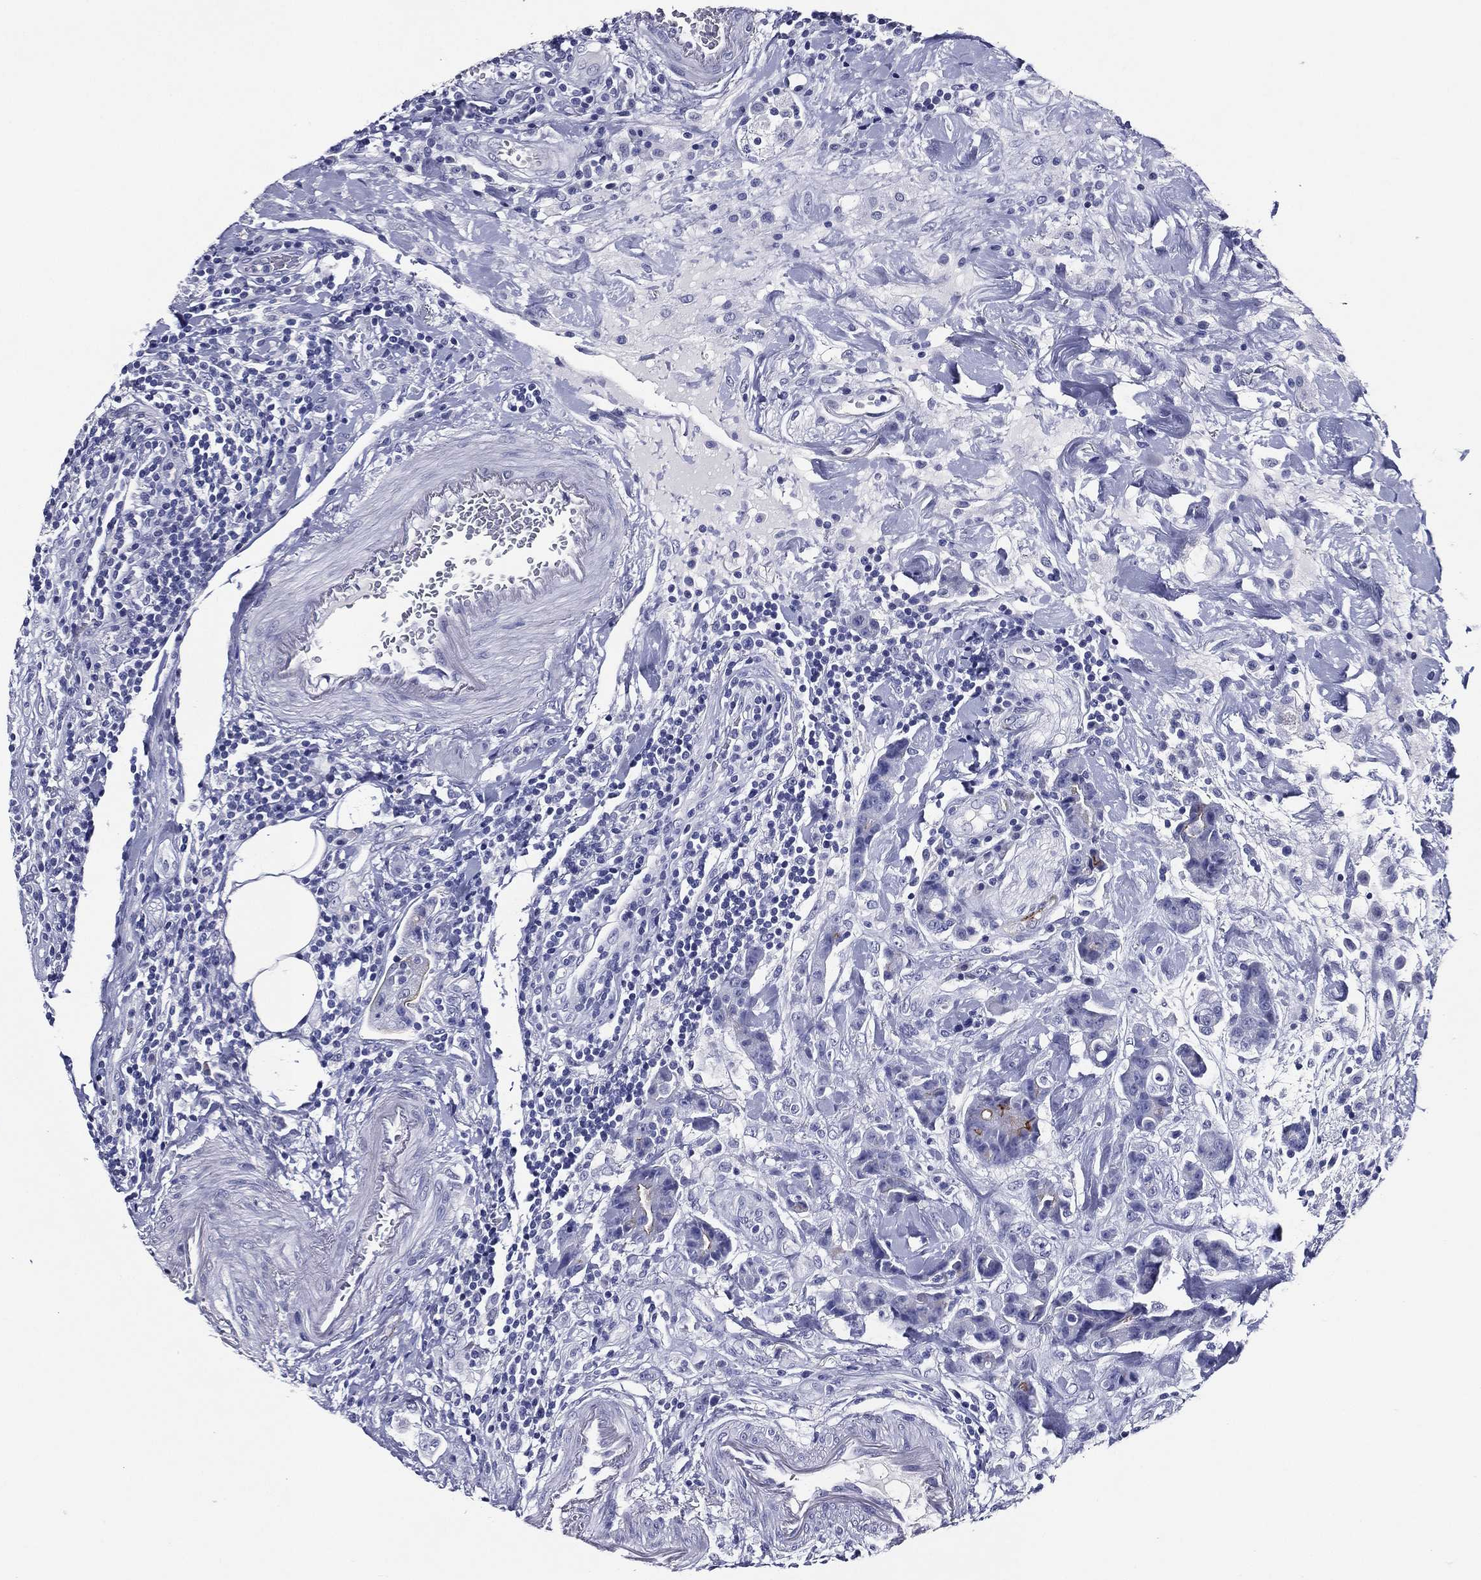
{"staining": {"intensity": "negative", "quantity": "none", "location": "none"}, "tissue": "colorectal cancer", "cell_type": "Tumor cells", "image_type": "cancer", "snomed": [{"axis": "morphology", "description": "Adenocarcinoma, NOS"}, {"axis": "topography", "description": "Colon"}], "caption": "This is a photomicrograph of immunohistochemistry staining of colorectal adenocarcinoma, which shows no staining in tumor cells.", "gene": "ACE2", "patient": {"sex": "female", "age": 69}}